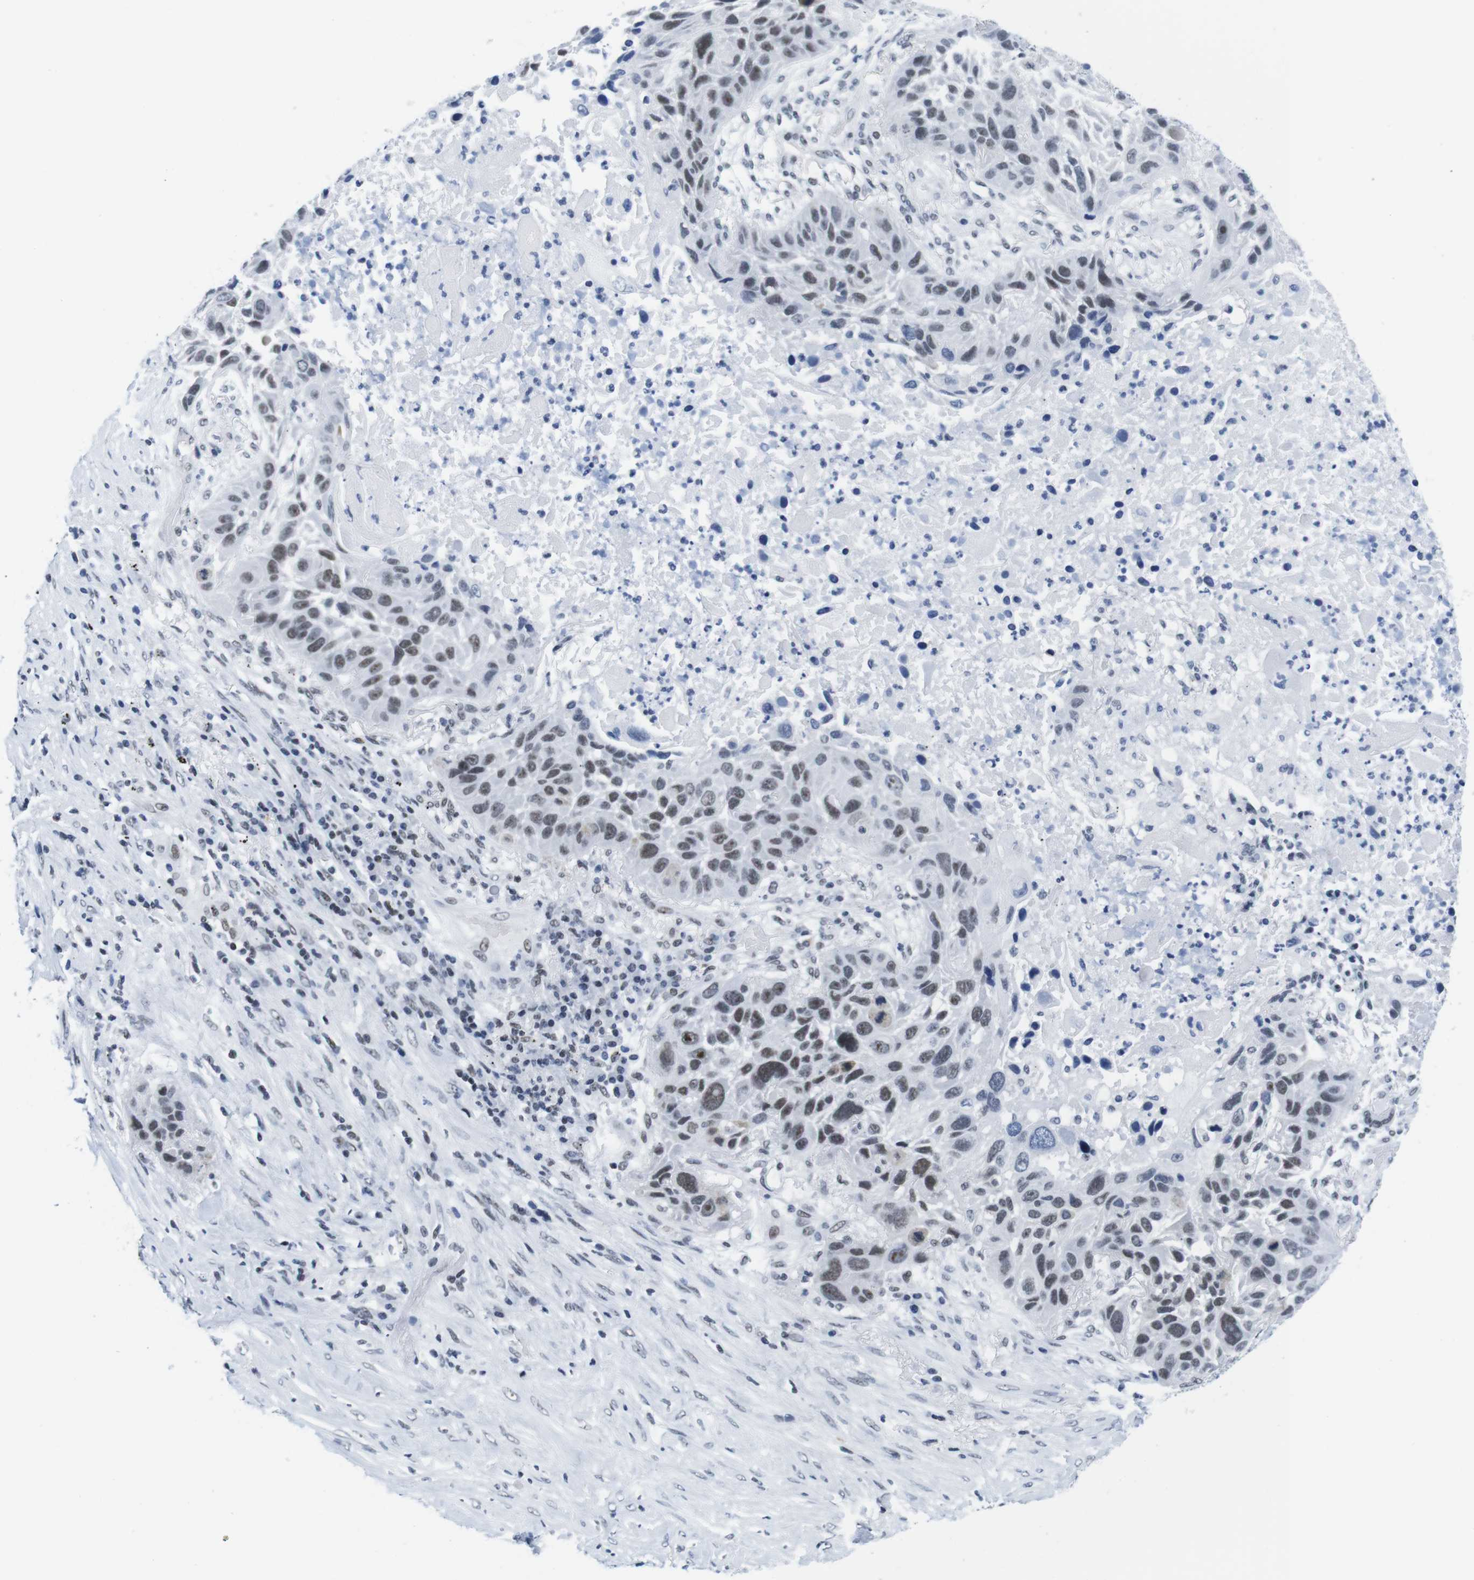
{"staining": {"intensity": "moderate", "quantity": ">75%", "location": "nuclear"}, "tissue": "lung cancer", "cell_type": "Tumor cells", "image_type": "cancer", "snomed": [{"axis": "morphology", "description": "Squamous cell carcinoma, NOS"}, {"axis": "topography", "description": "Lung"}], "caption": "The micrograph reveals staining of lung cancer (squamous cell carcinoma), revealing moderate nuclear protein staining (brown color) within tumor cells.", "gene": "IFI16", "patient": {"sex": "male", "age": 57}}